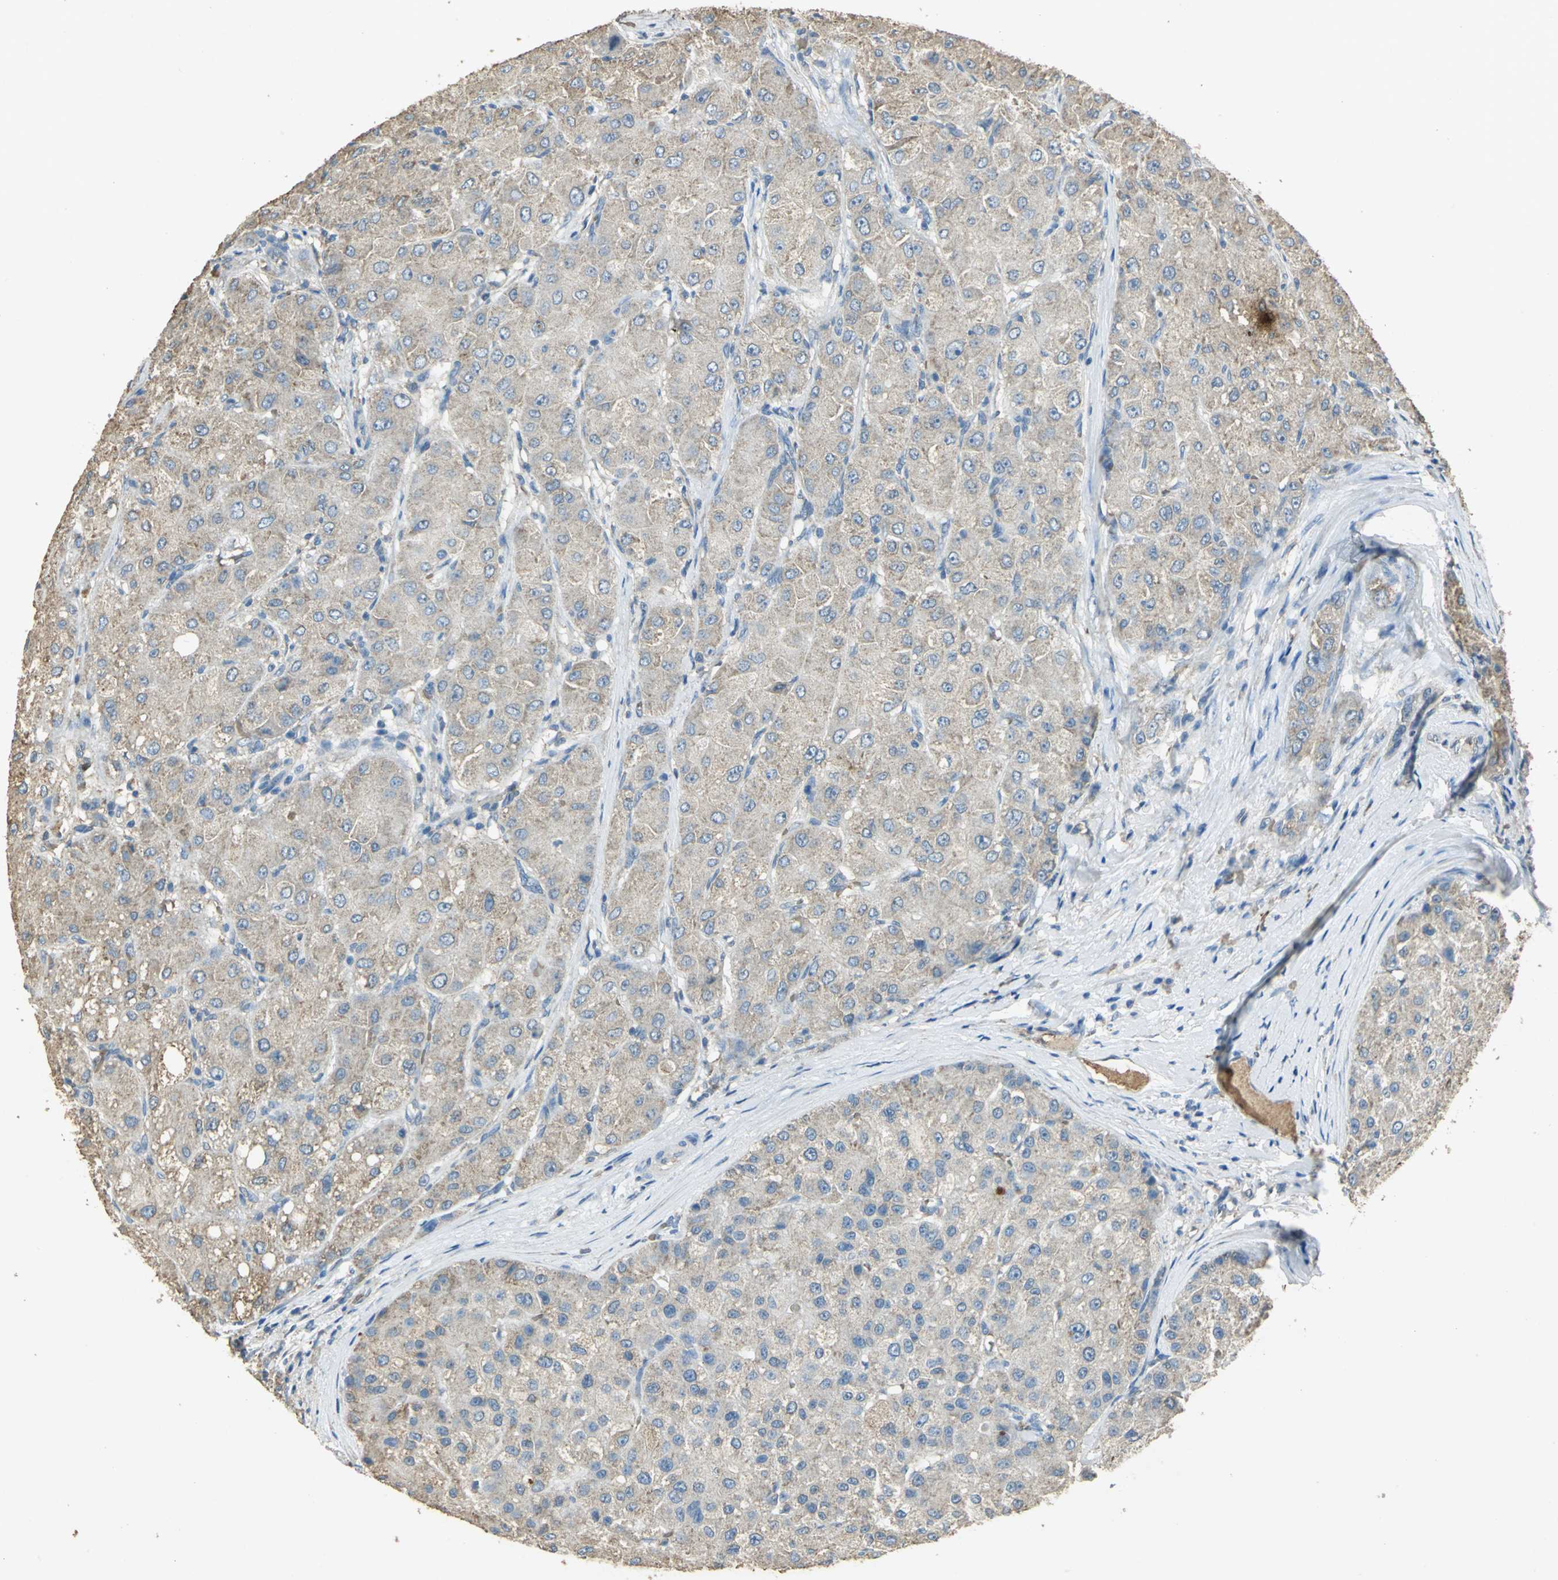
{"staining": {"intensity": "weak", "quantity": ">75%", "location": "cytoplasmic/membranous"}, "tissue": "liver cancer", "cell_type": "Tumor cells", "image_type": "cancer", "snomed": [{"axis": "morphology", "description": "Carcinoma, Hepatocellular, NOS"}, {"axis": "topography", "description": "Liver"}], "caption": "Immunohistochemistry (IHC) micrograph of neoplastic tissue: human liver cancer (hepatocellular carcinoma) stained using IHC reveals low levels of weak protein expression localized specifically in the cytoplasmic/membranous of tumor cells, appearing as a cytoplasmic/membranous brown color.", "gene": "TRAPPC2", "patient": {"sex": "male", "age": 80}}